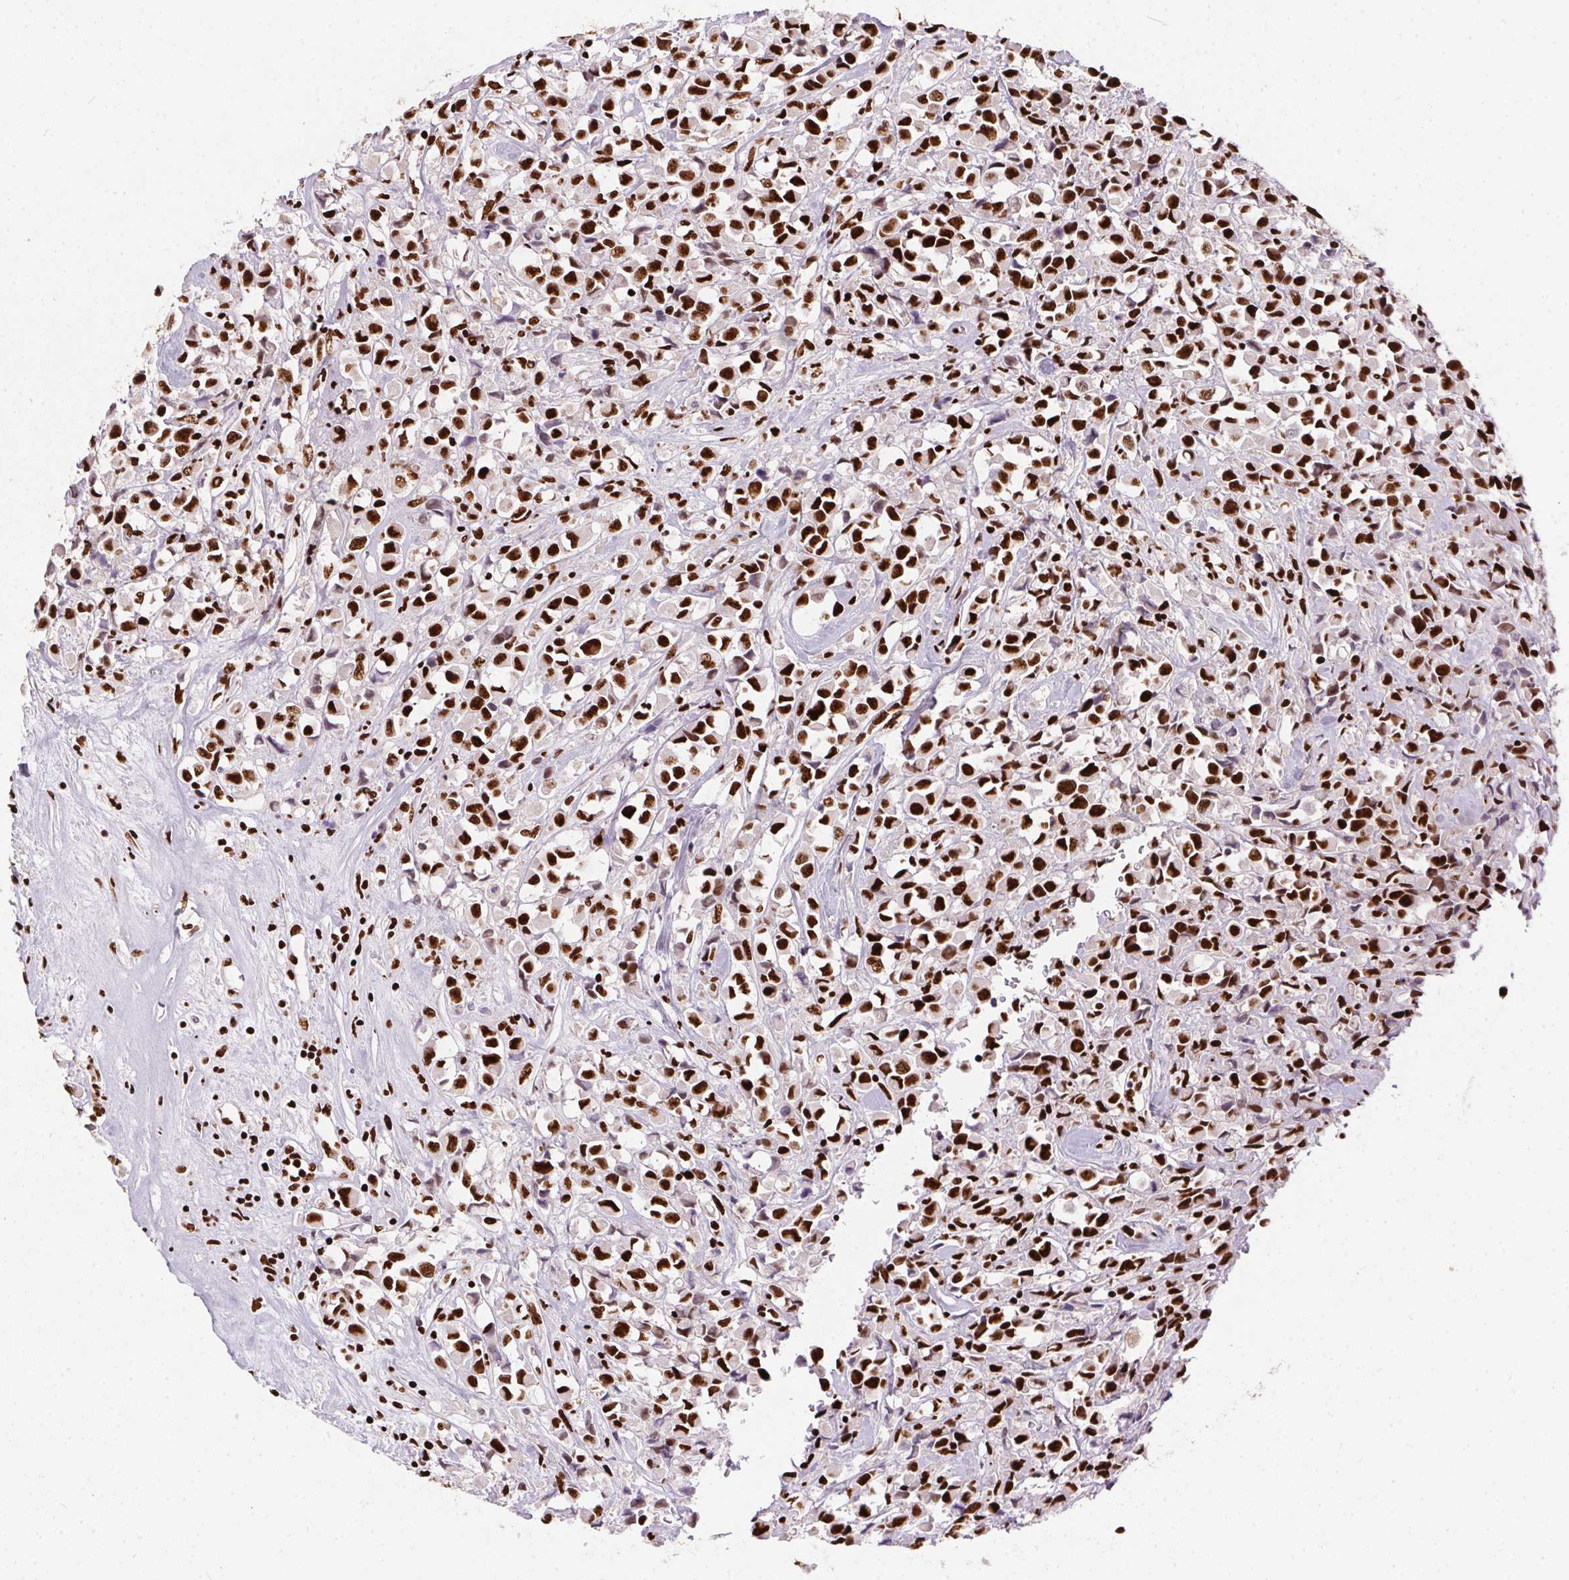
{"staining": {"intensity": "strong", "quantity": ">75%", "location": "nuclear"}, "tissue": "breast cancer", "cell_type": "Tumor cells", "image_type": "cancer", "snomed": [{"axis": "morphology", "description": "Duct carcinoma"}, {"axis": "topography", "description": "Breast"}], "caption": "Protein staining of breast cancer tissue demonstrates strong nuclear staining in about >75% of tumor cells.", "gene": "PAGE3", "patient": {"sex": "female", "age": 61}}